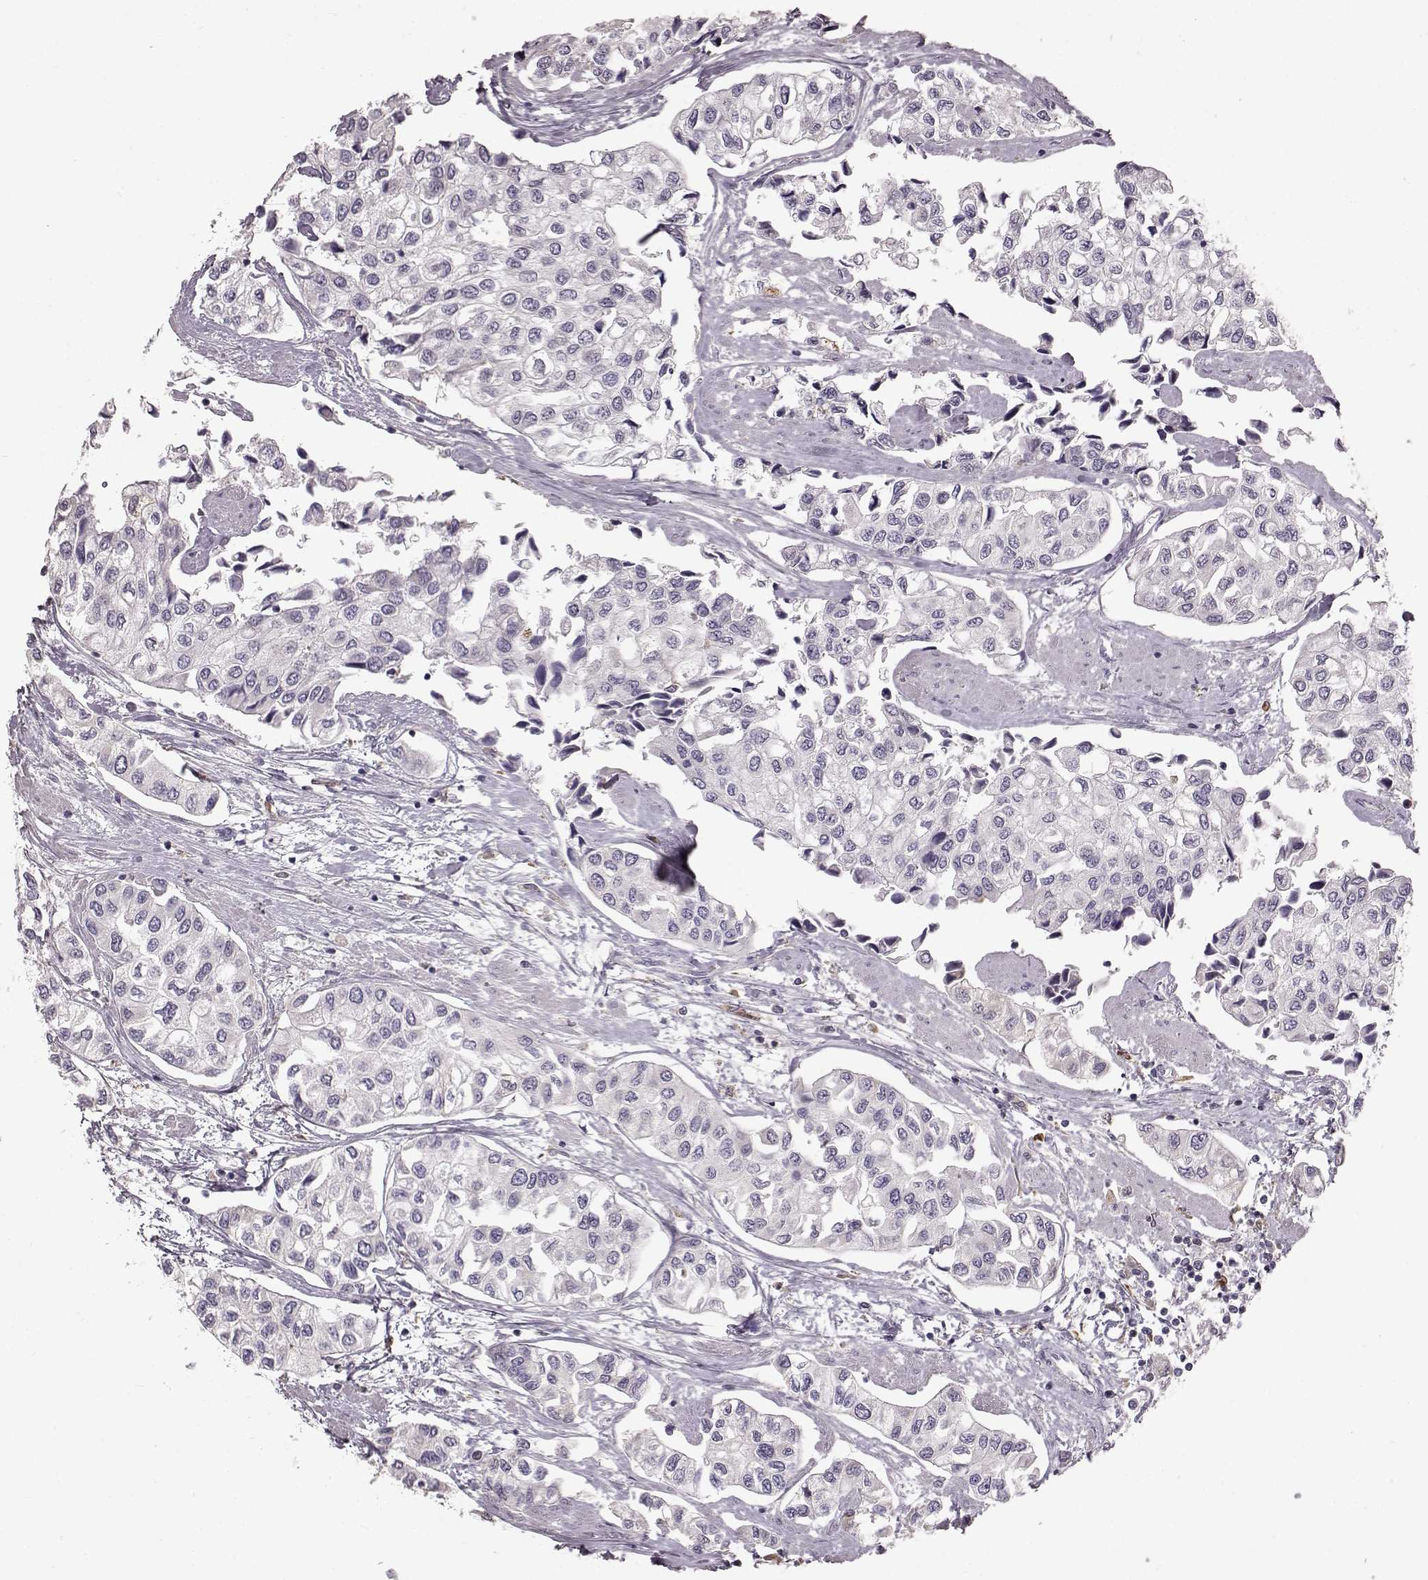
{"staining": {"intensity": "negative", "quantity": "none", "location": "none"}, "tissue": "urothelial cancer", "cell_type": "Tumor cells", "image_type": "cancer", "snomed": [{"axis": "morphology", "description": "Urothelial carcinoma, High grade"}, {"axis": "topography", "description": "Urinary bladder"}], "caption": "A photomicrograph of urothelial cancer stained for a protein demonstrates no brown staining in tumor cells.", "gene": "SPAG17", "patient": {"sex": "male", "age": 73}}